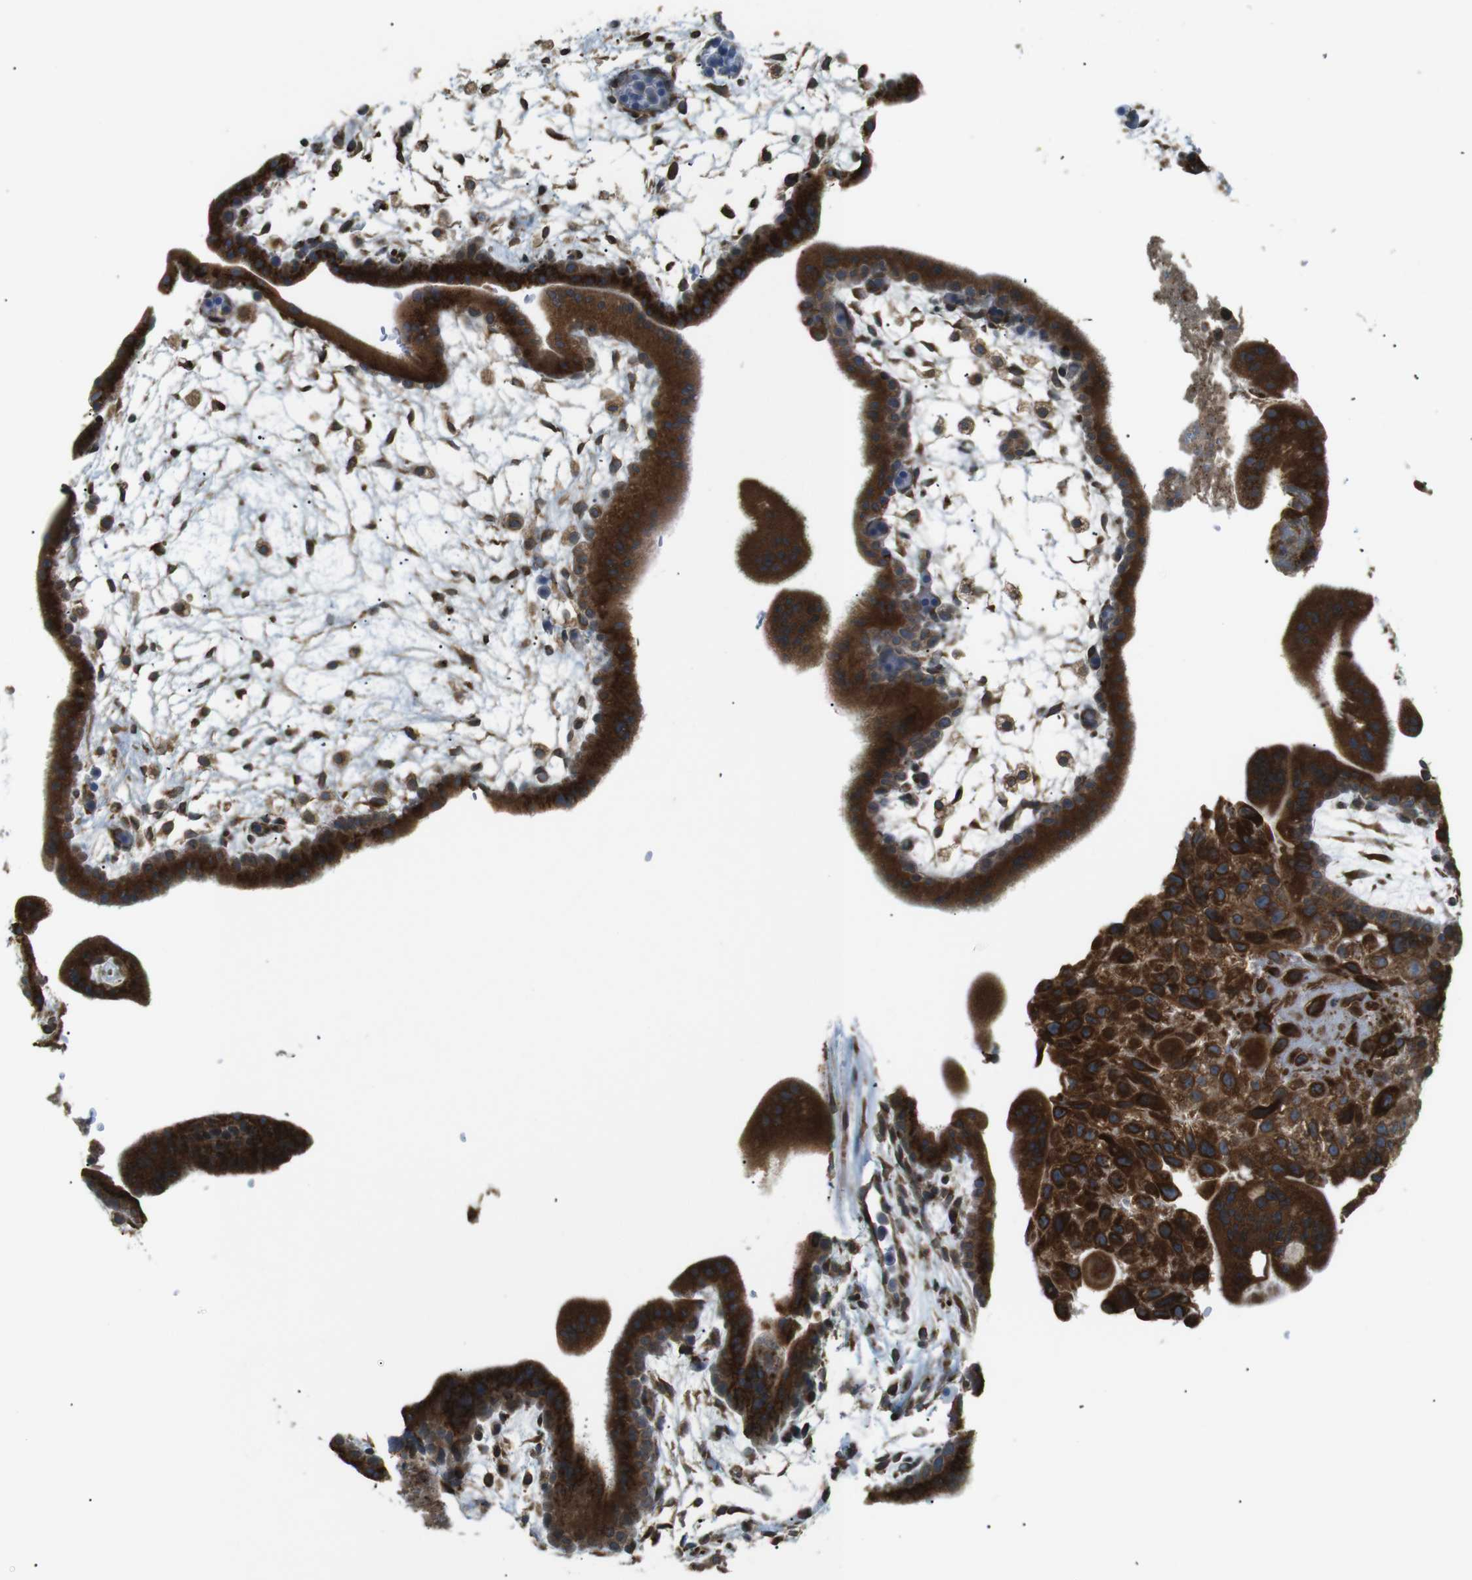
{"staining": {"intensity": "strong", "quantity": ">75%", "location": "cytoplasmic/membranous"}, "tissue": "placenta", "cell_type": "Trophoblastic cells", "image_type": "normal", "snomed": [{"axis": "morphology", "description": "Normal tissue, NOS"}, {"axis": "topography", "description": "Placenta"}], "caption": "This image shows immunohistochemistry (IHC) staining of unremarkable placenta, with high strong cytoplasmic/membranous positivity in about >75% of trophoblastic cells.", "gene": "TMED4", "patient": {"sex": "female", "age": 35}}